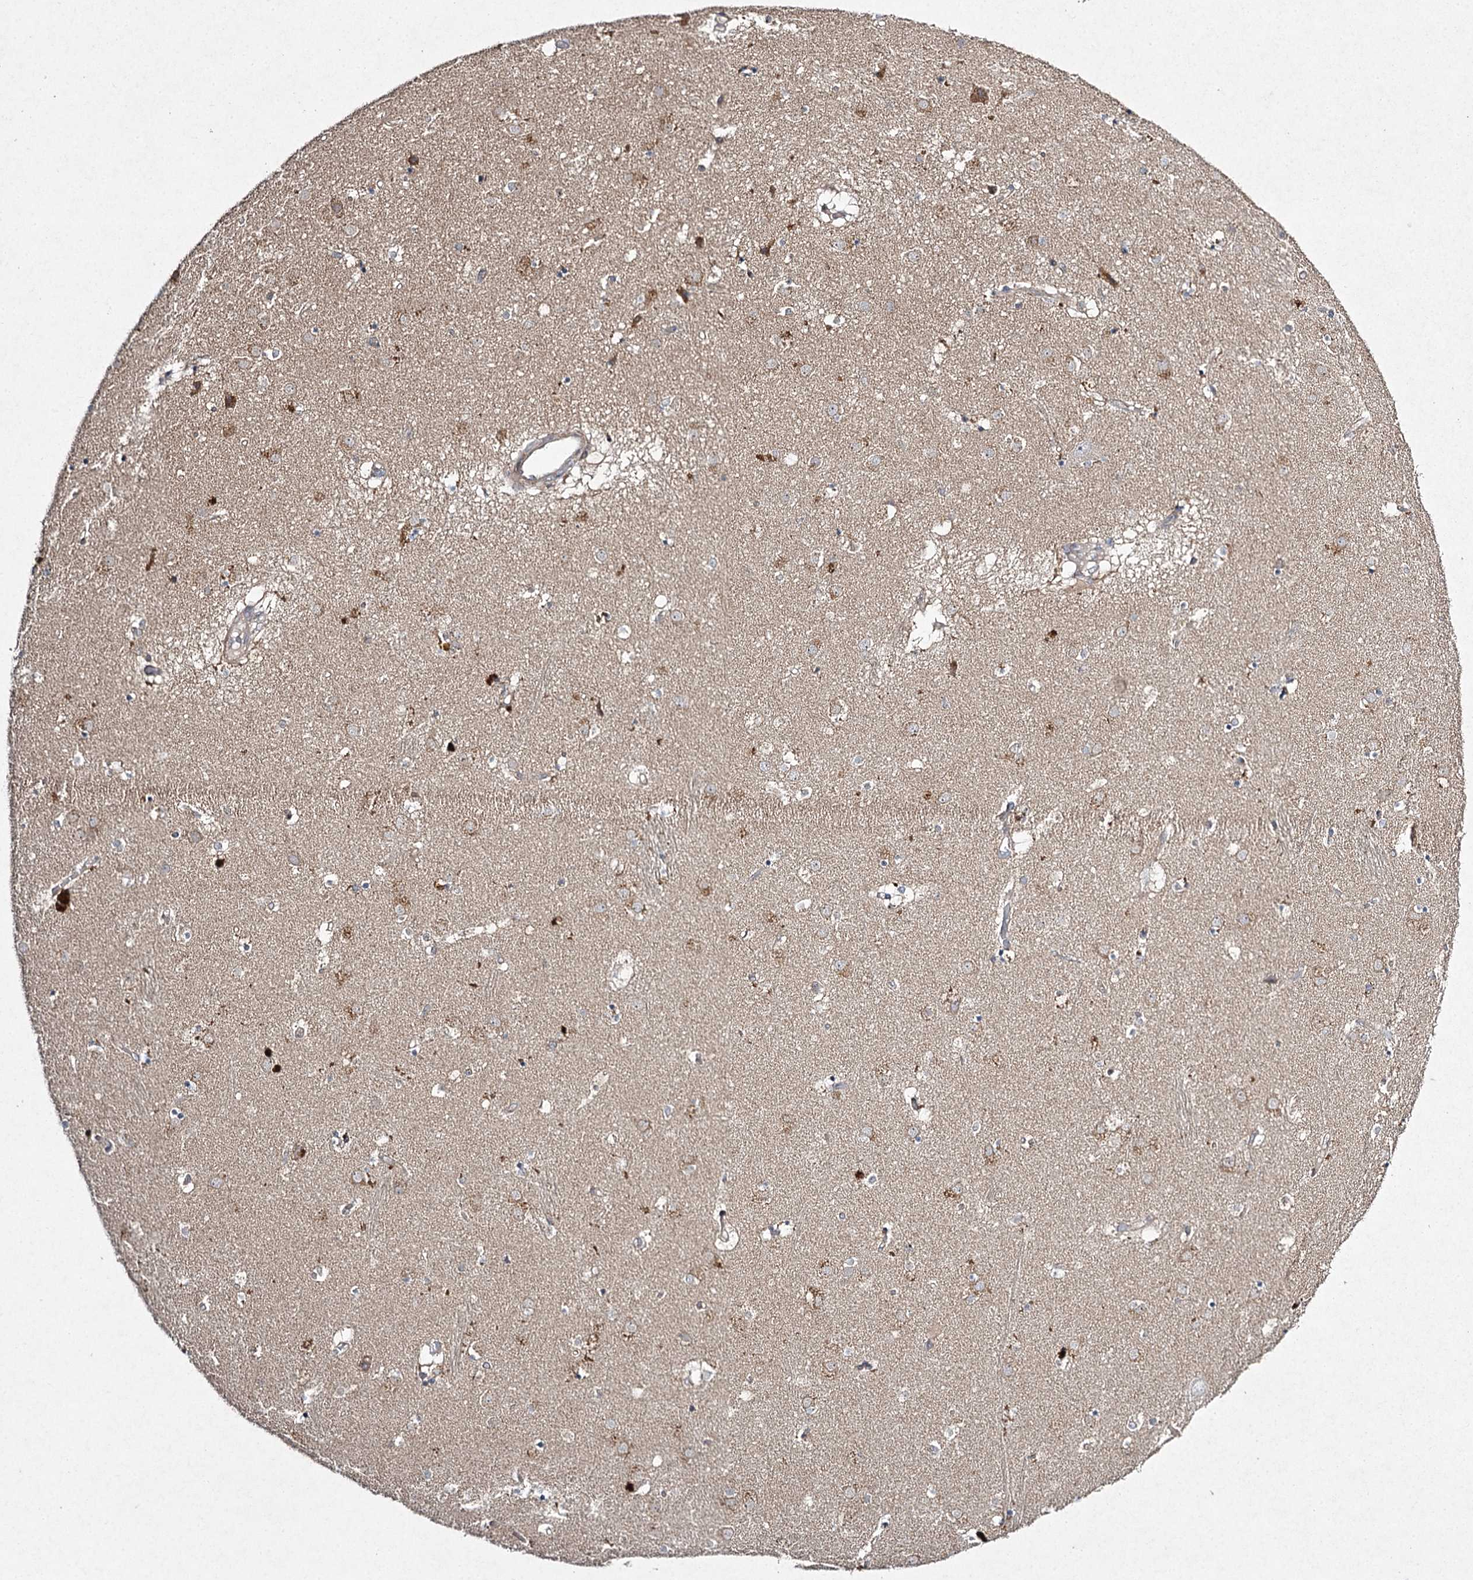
{"staining": {"intensity": "weak", "quantity": "<25%", "location": "cytoplasmic/membranous"}, "tissue": "caudate", "cell_type": "Glial cells", "image_type": "normal", "snomed": [{"axis": "morphology", "description": "Normal tissue, NOS"}, {"axis": "topography", "description": "Lateral ventricle wall"}], "caption": "DAB (3,3'-diaminobenzidine) immunohistochemical staining of benign human caudate exhibits no significant expression in glial cells.", "gene": "FANCL", "patient": {"sex": "male", "age": 70}}